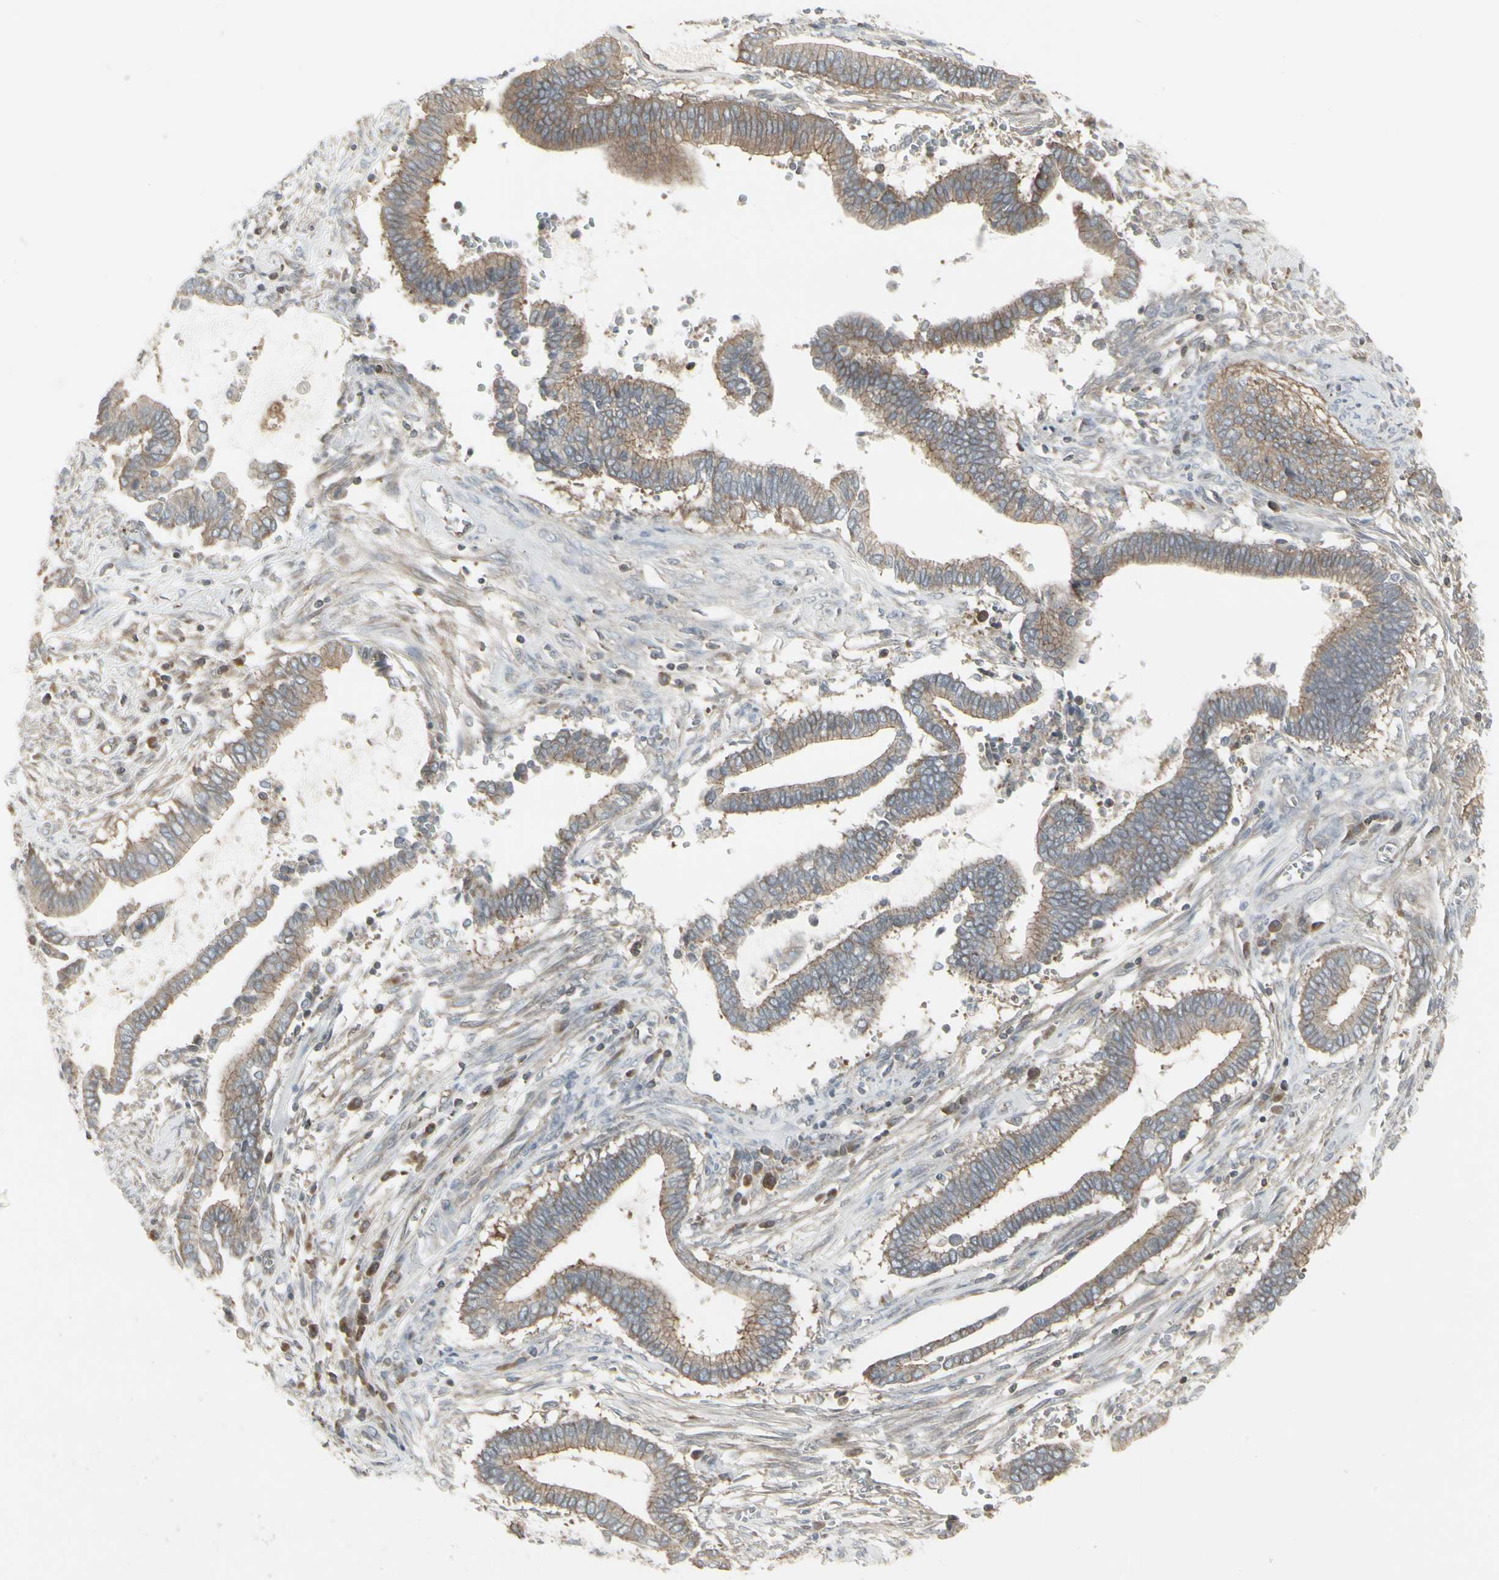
{"staining": {"intensity": "weak", "quantity": ">75%", "location": "cytoplasmic/membranous"}, "tissue": "cervical cancer", "cell_type": "Tumor cells", "image_type": "cancer", "snomed": [{"axis": "morphology", "description": "Adenocarcinoma, NOS"}, {"axis": "topography", "description": "Cervix"}], "caption": "Adenocarcinoma (cervical) stained with immunohistochemistry (IHC) reveals weak cytoplasmic/membranous positivity in approximately >75% of tumor cells. The staining is performed using DAB (3,3'-diaminobenzidine) brown chromogen to label protein expression. The nuclei are counter-stained blue using hematoxylin.", "gene": "EPS15", "patient": {"sex": "female", "age": 44}}